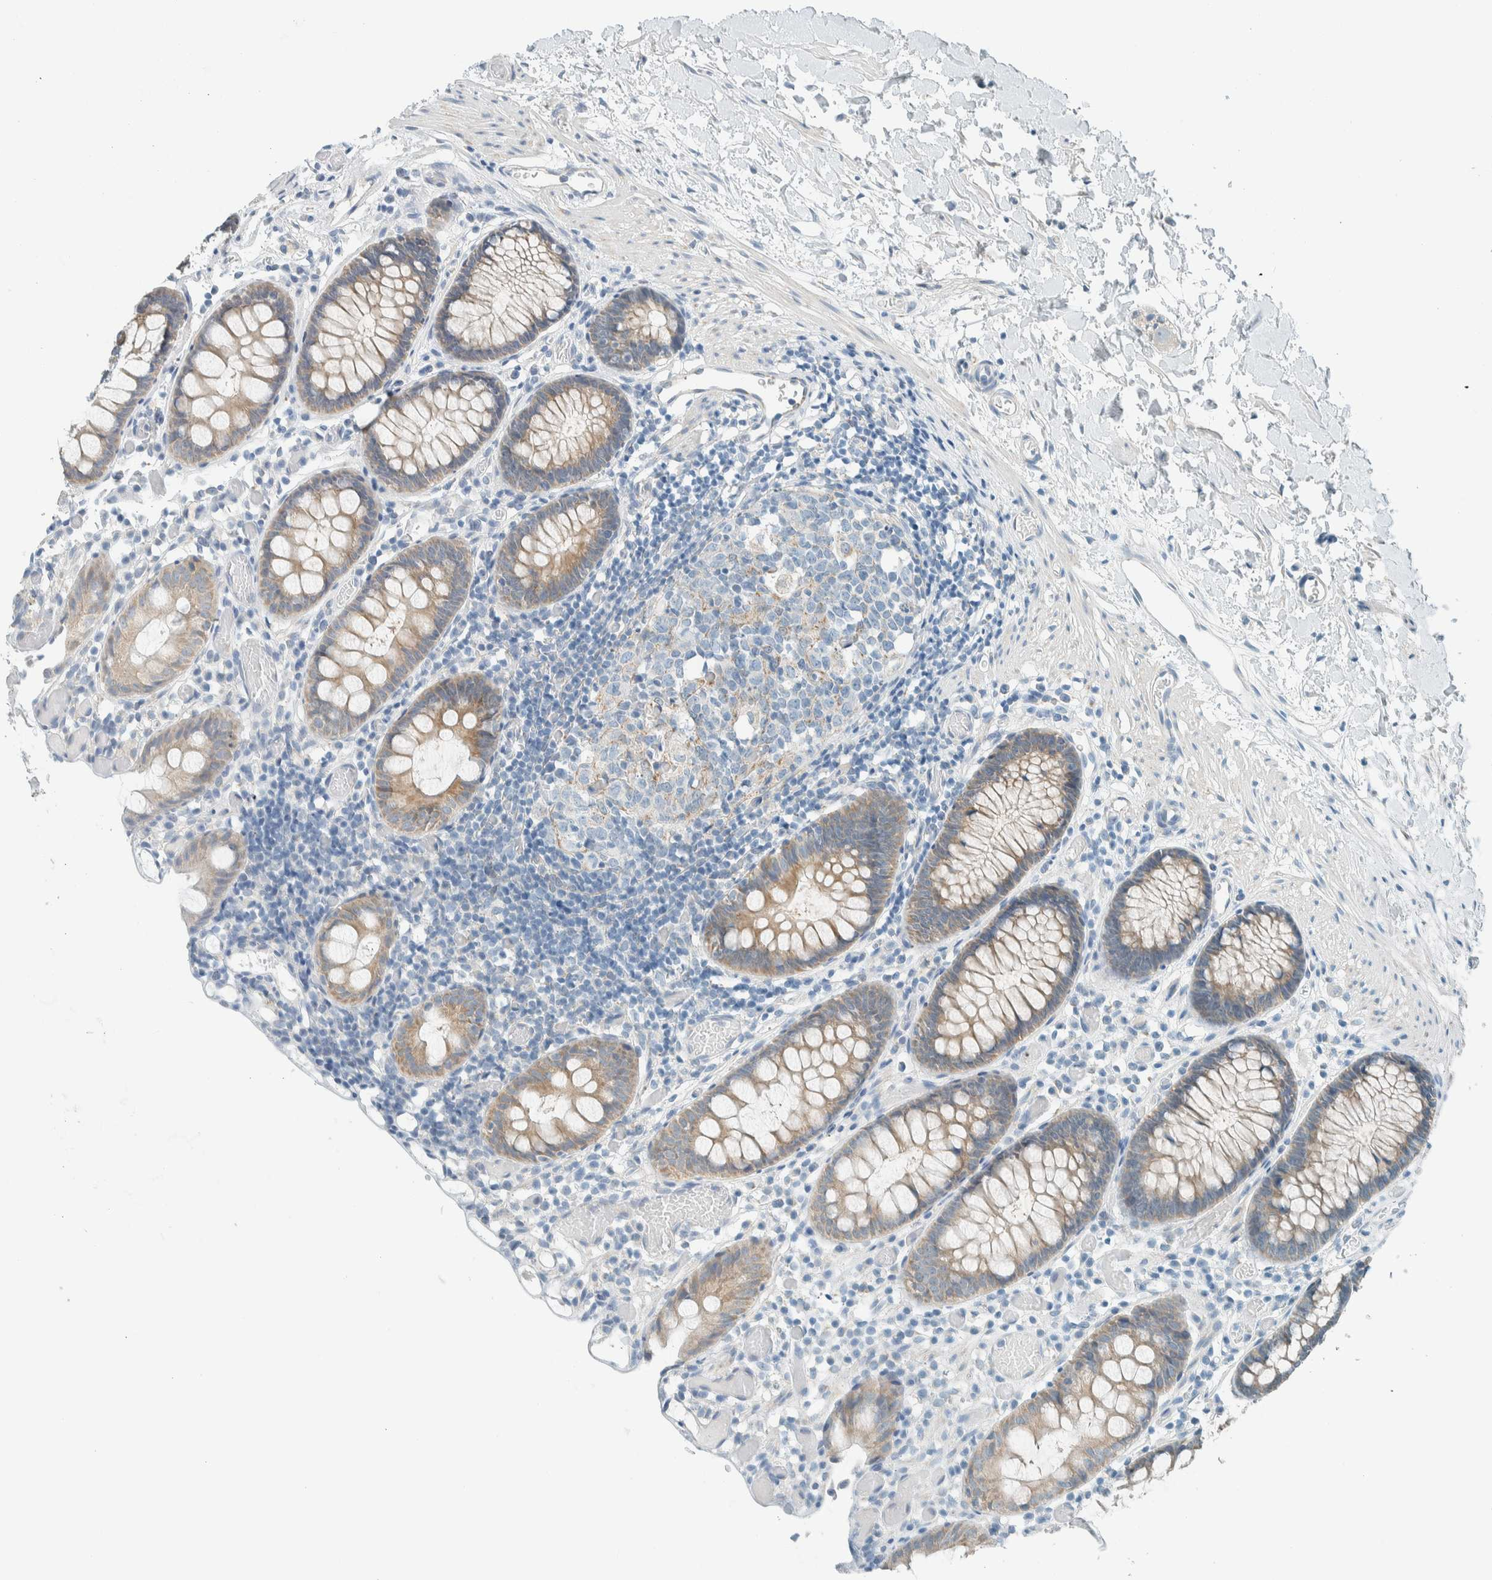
{"staining": {"intensity": "negative", "quantity": "none", "location": "none"}, "tissue": "colon", "cell_type": "Endothelial cells", "image_type": "normal", "snomed": [{"axis": "morphology", "description": "Normal tissue, NOS"}, {"axis": "topography", "description": "Colon"}], "caption": "Endothelial cells show no significant staining in unremarkable colon. (Brightfield microscopy of DAB IHC at high magnification).", "gene": "ALDH7A1", "patient": {"sex": "male", "age": 14}}